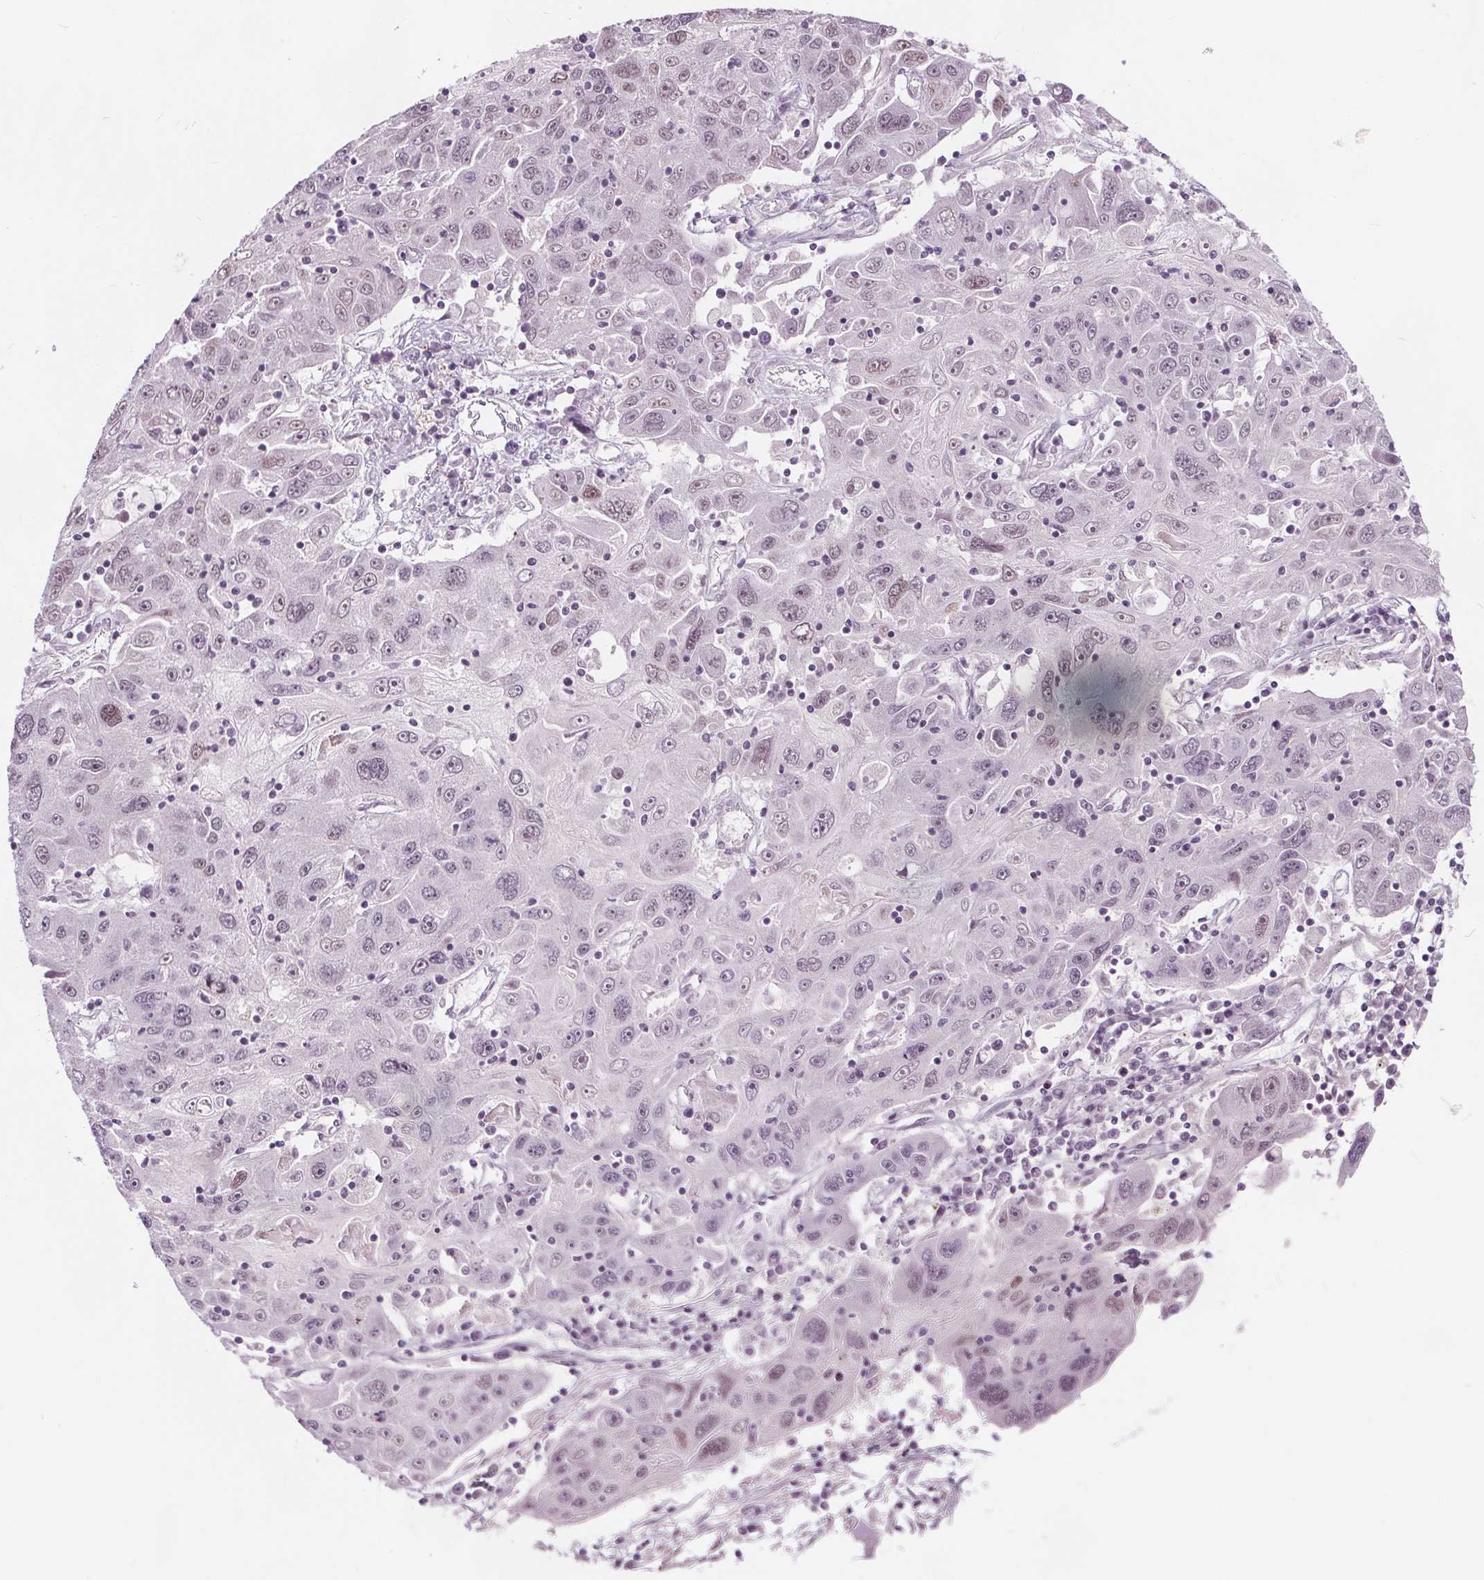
{"staining": {"intensity": "weak", "quantity": "<25%", "location": "nuclear"}, "tissue": "stomach cancer", "cell_type": "Tumor cells", "image_type": "cancer", "snomed": [{"axis": "morphology", "description": "Adenocarcinoma, NOS"}, {"axis": "topography", "description": "Stomach"}], "caption": "Human stomach adenocarcinoma stained for a protein using immunohistochemistry reveals no positivity in tumor cells.", "gene": "TAF6L", "patient": {"sex": "male", "age": 56}}